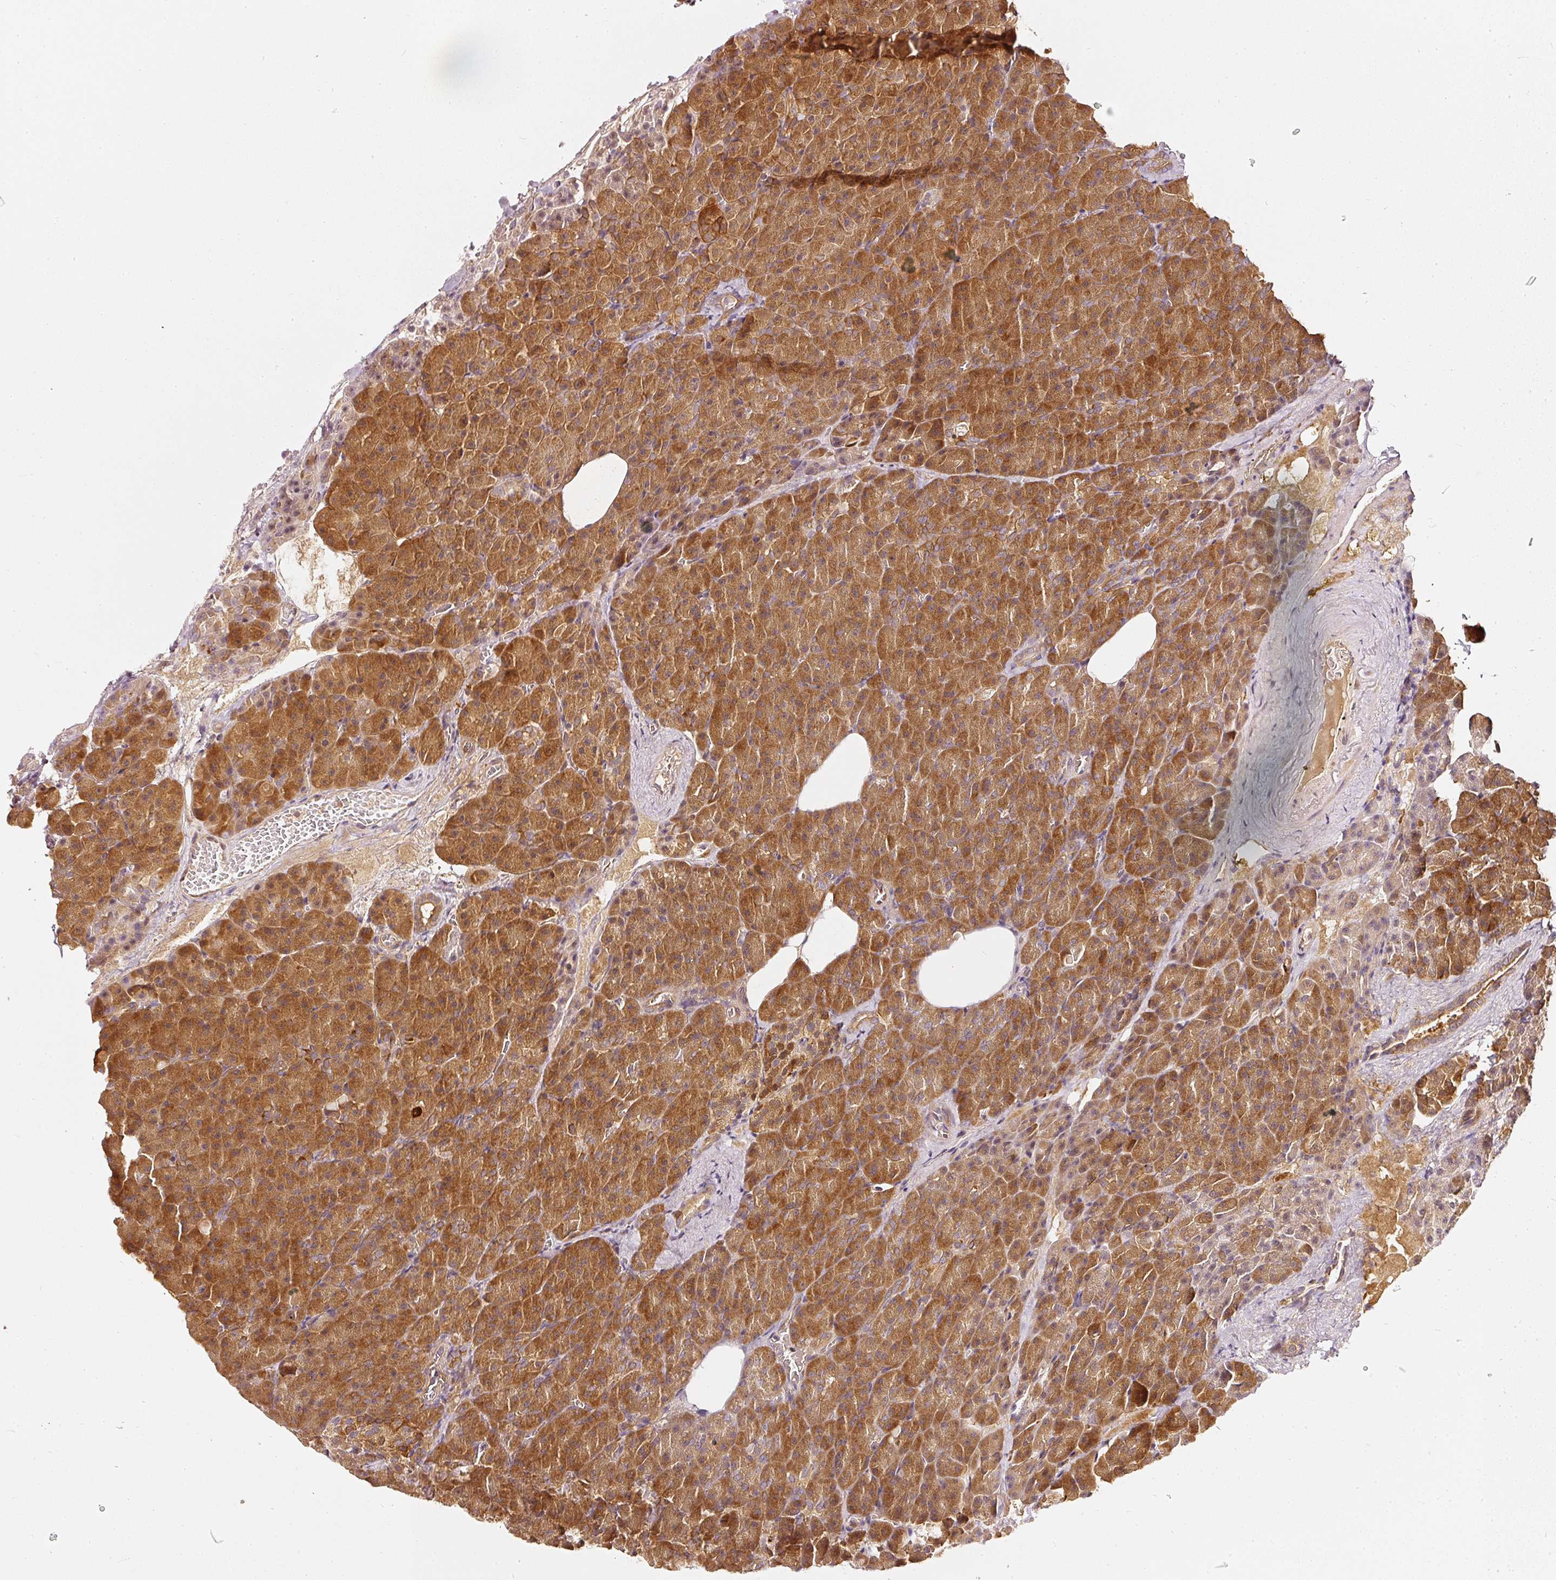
{"staining": {"intensity": "strong", "quantity": ">75%", "location": "cytoplasmic/membranous"}, "tissue": "pancreas", "cell_type": "Exocrine glandular cells", "image_type": "normal", "snomed": [{"axis": "morphology", "description": "Normal tissue, NOS"}, {"axis": "topography", "description": "Pancreas"}], "caption": "Exocrine glandular cells reveal high levels of strong cytoplasmic/membranous expression in about >75% of cells in normal human pancreas.", "gene": "ASMTL", "patient": {"sex": "female", "age": 74}}